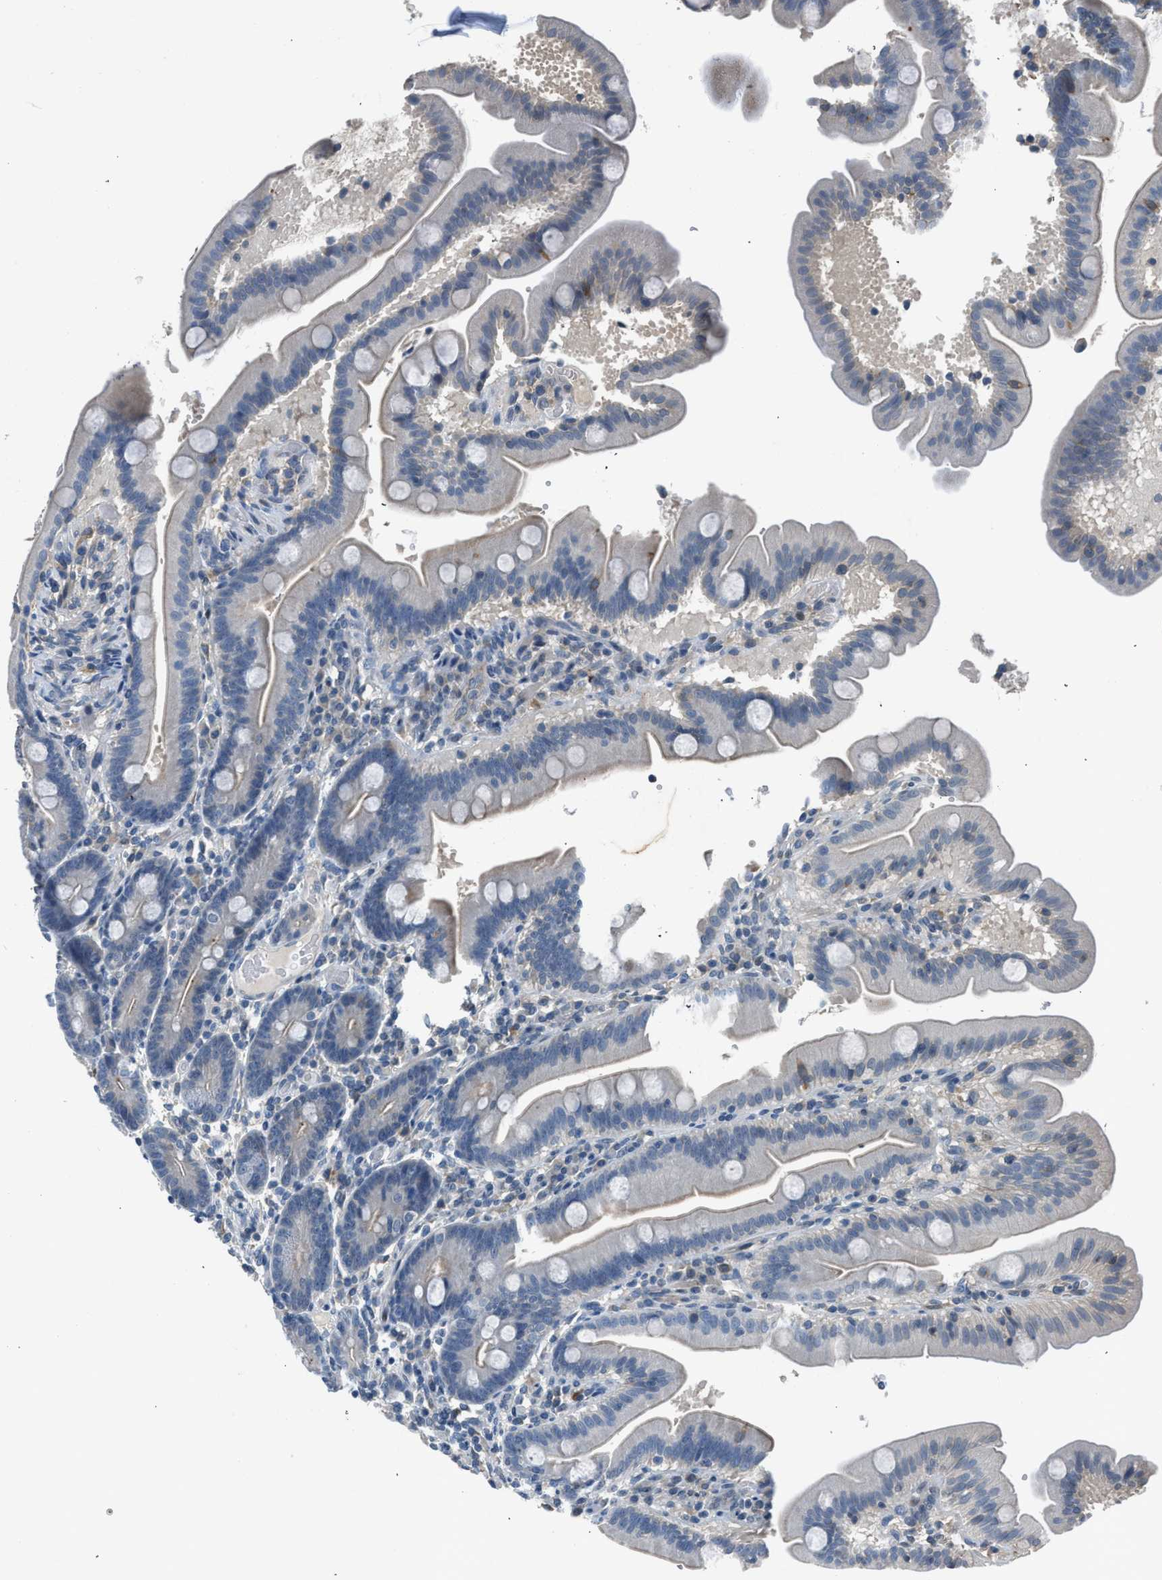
{"staining": {"intensity": "weak", "quantity": "<25%", "location": "cytoplasmic/membranous"}, "tissue": "duodenum", "cell_type": "Glandular cells", "image_type": "normal", "snomed": [{"axis": "morphology", "description": "Normal tissue, NOS"}, {"axis": "topography", "description": "Duodenum"}], "caption": "Glandular cells show no significant protein positivity in normal duodenum.", "gene": "LMLN", "patient": {"sex": "male", "age": 54}}